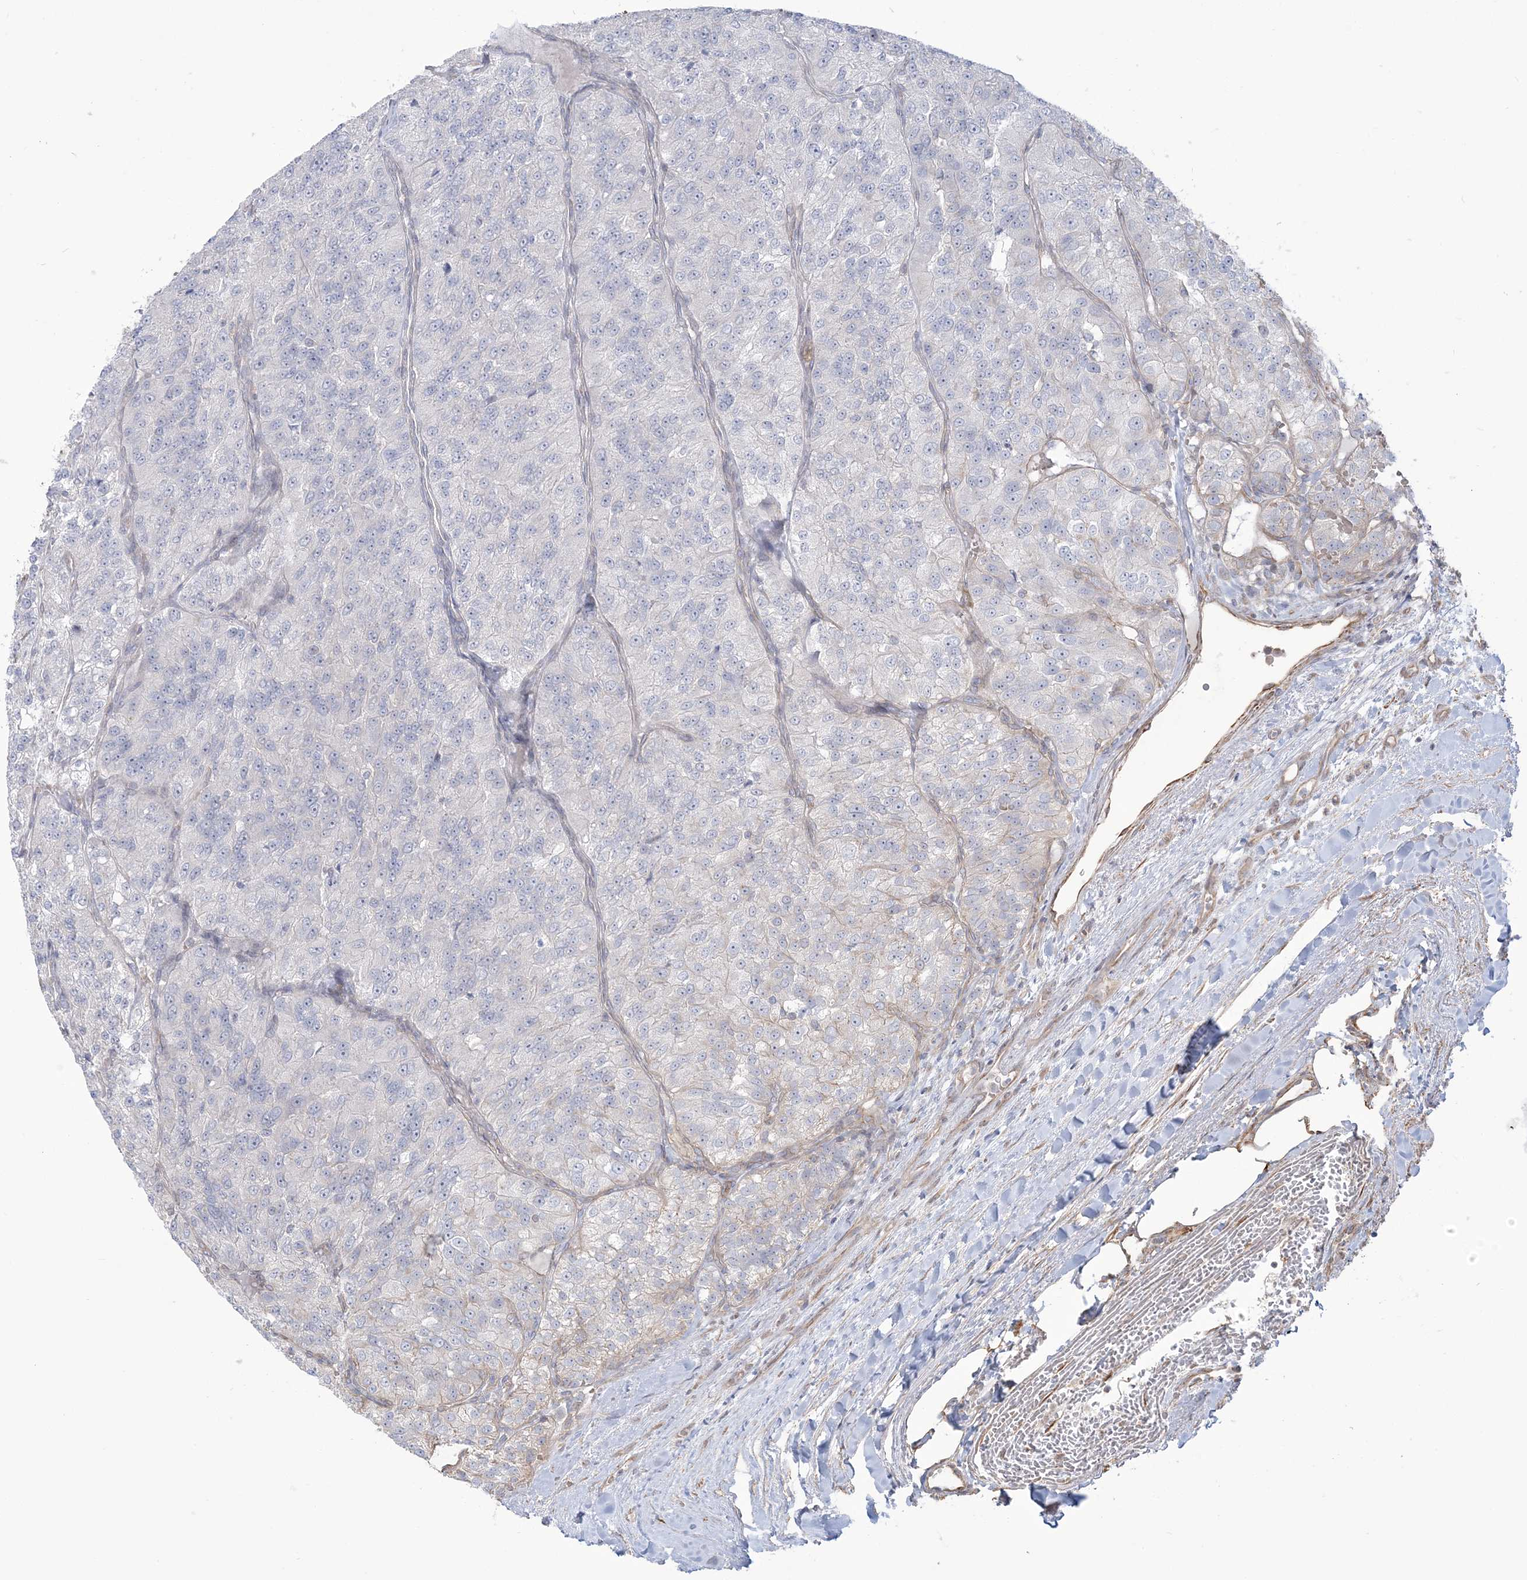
{"staining": {"intensity": "negative", "quantity": "none", "location": "none"}, "tissue": "renal cancer", "cell_type": "Tumor cells", "image_type": "cancer", "snomed": [{"axis": "morphology", "description": "Adenocarcinoma, NOS"}, {"axis": "topography", "description": "Kidney"}], "caption": "High power microscopy histopathology image of an immunohistochemistry (IHC) photomicrograph of renal adenocarcinoma, revealing no significant positivity in tumor cells.", "gene": "ZNF821", "patient": {"sex": "female", "age": 63}}